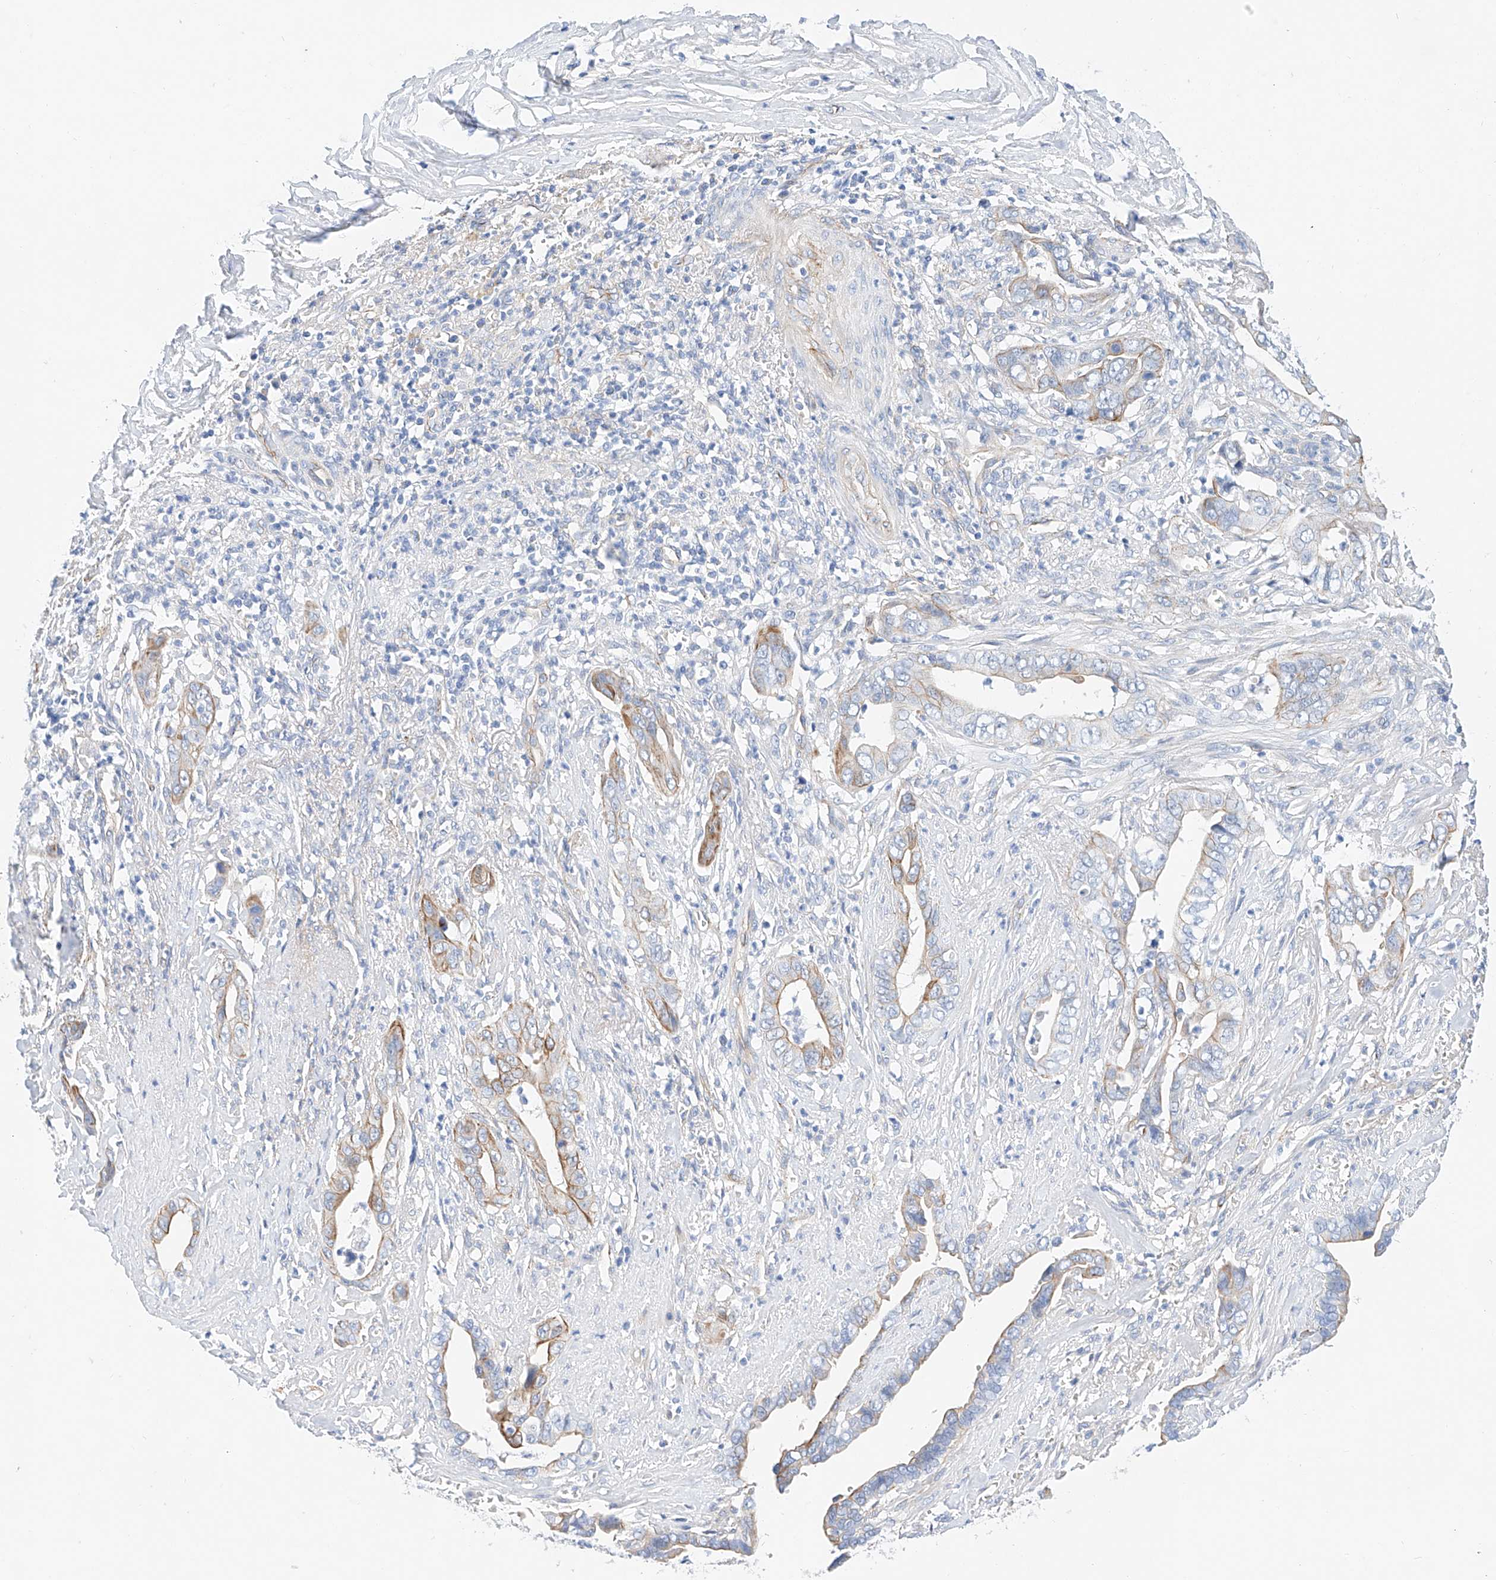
{"staining": {"intensity": "moderate", "quantity": "<25%", "location": "cytoplasmic/membranous"}, "tissue": "liver cancer", "cell_type": "Tumor cells", "image_type": "cancer", "snomed": [{"axis": "morphology", "description": "Cholangiocarcinoma"}, {"axis": "topography", "description": "Liver"}], "caption": "This photomicrograph reveals immunohistochemistry (IHC) staining of human liver cancer, with low moderate cytoplasmic/membranous expression in about <25% of tumor cells.", "gene": "SBSPON", "patient": {"sex": "female", "age": 79}}